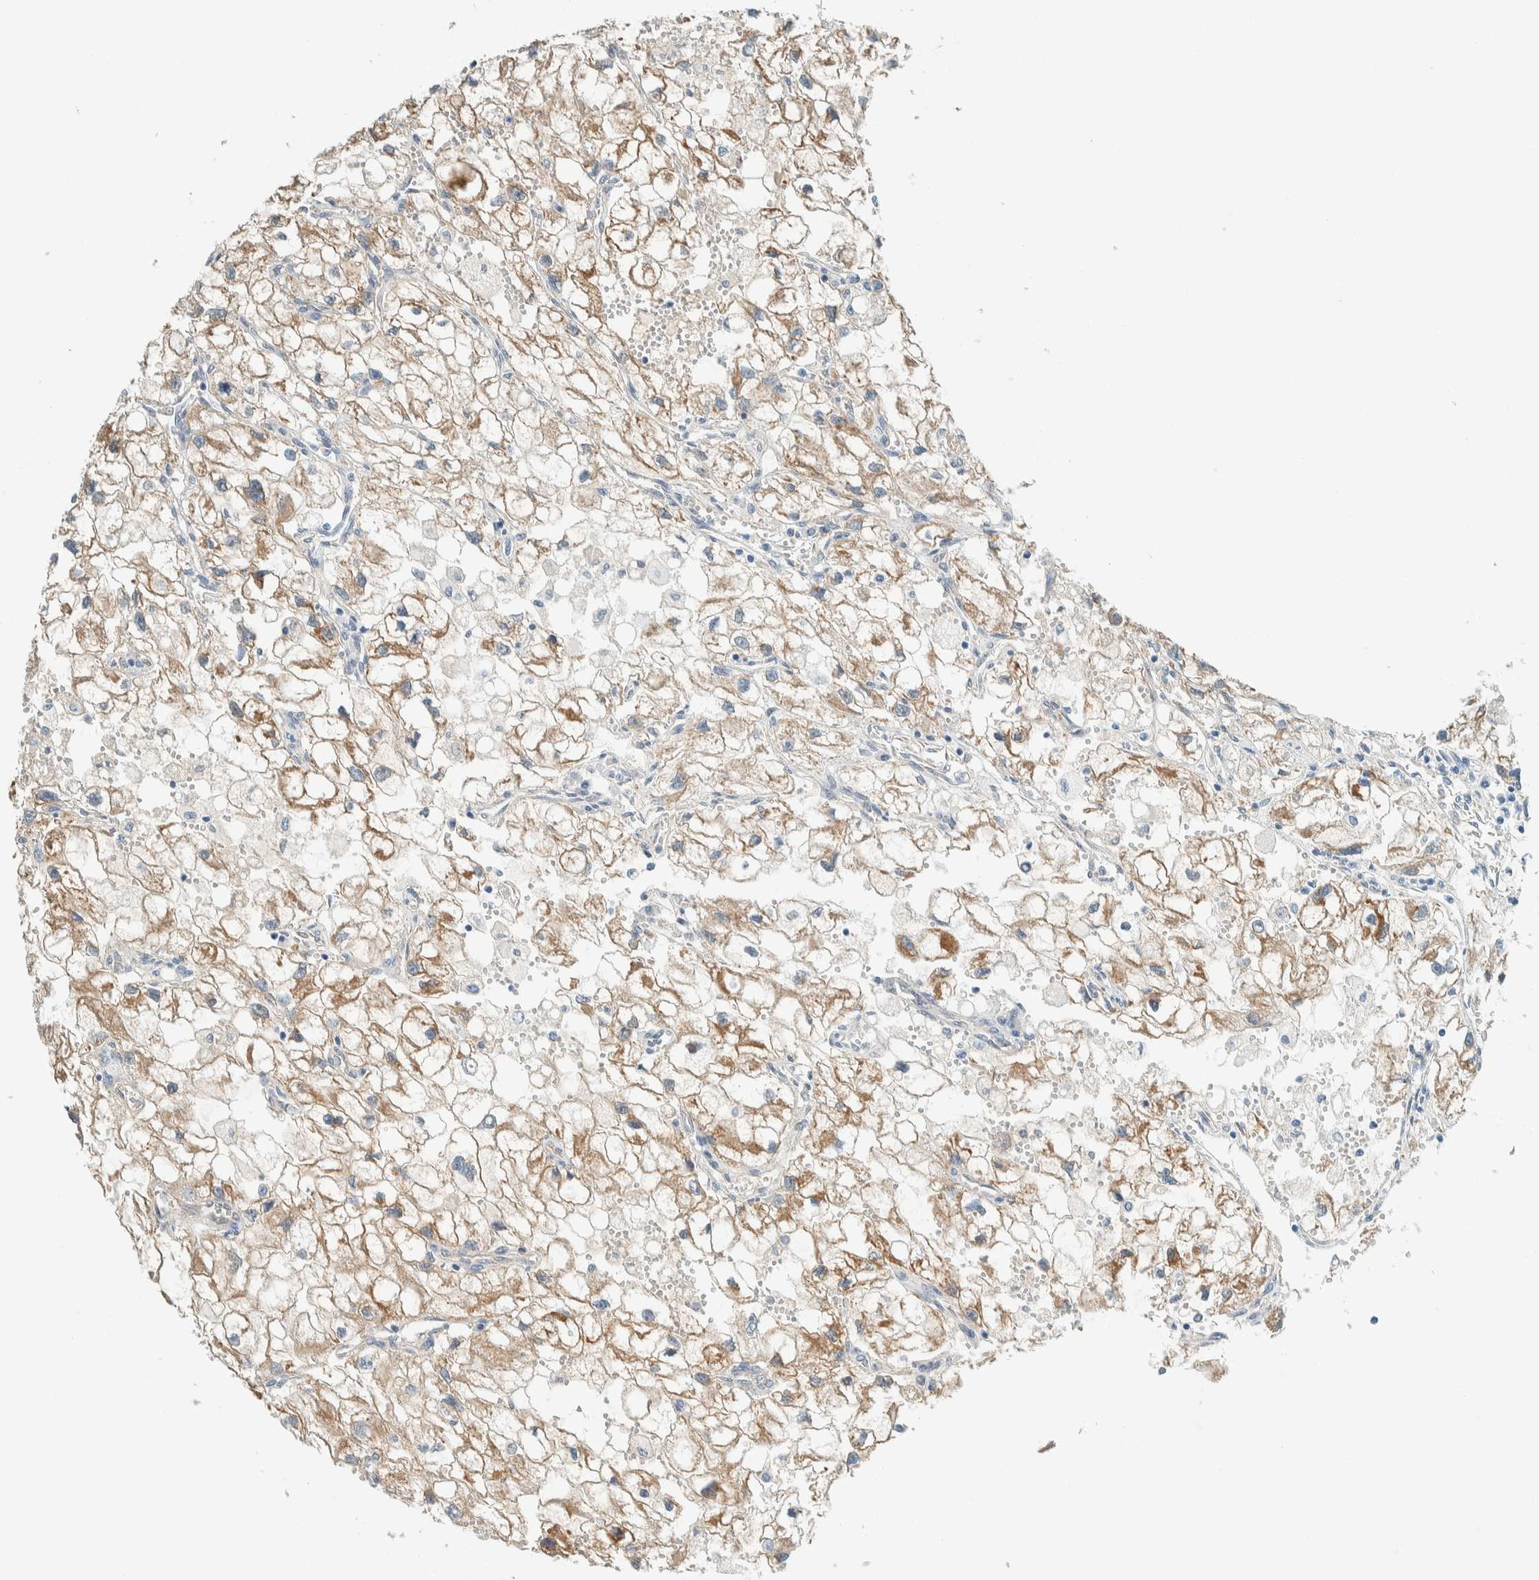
{"staining": {"intensity": "moderate", "quantity": ">75%", "location": "cytoplasmic/membranous"}, "tissue": "renal cancer", "cell_type": "Tumor cells", "image_type": "cancer", "snomed": [{"axis": "morphology", "description": "Adenocarcinoma, NOS"}, {"axis": "topography", "description": "Kidney"}], "caption": "Renal adenocarcinoma stained with DAB immunohistochemistry exhibits medium levels of moderate cytoplasmic/membranous positivity in about >75% of tumor cells. (Stains: DAB in brown, nuclei in blue, Microscopy: brightfield microscopy at high magnification).", "gene": "ALDH7A1", "patient": {"sex": "female", "age": 70}}